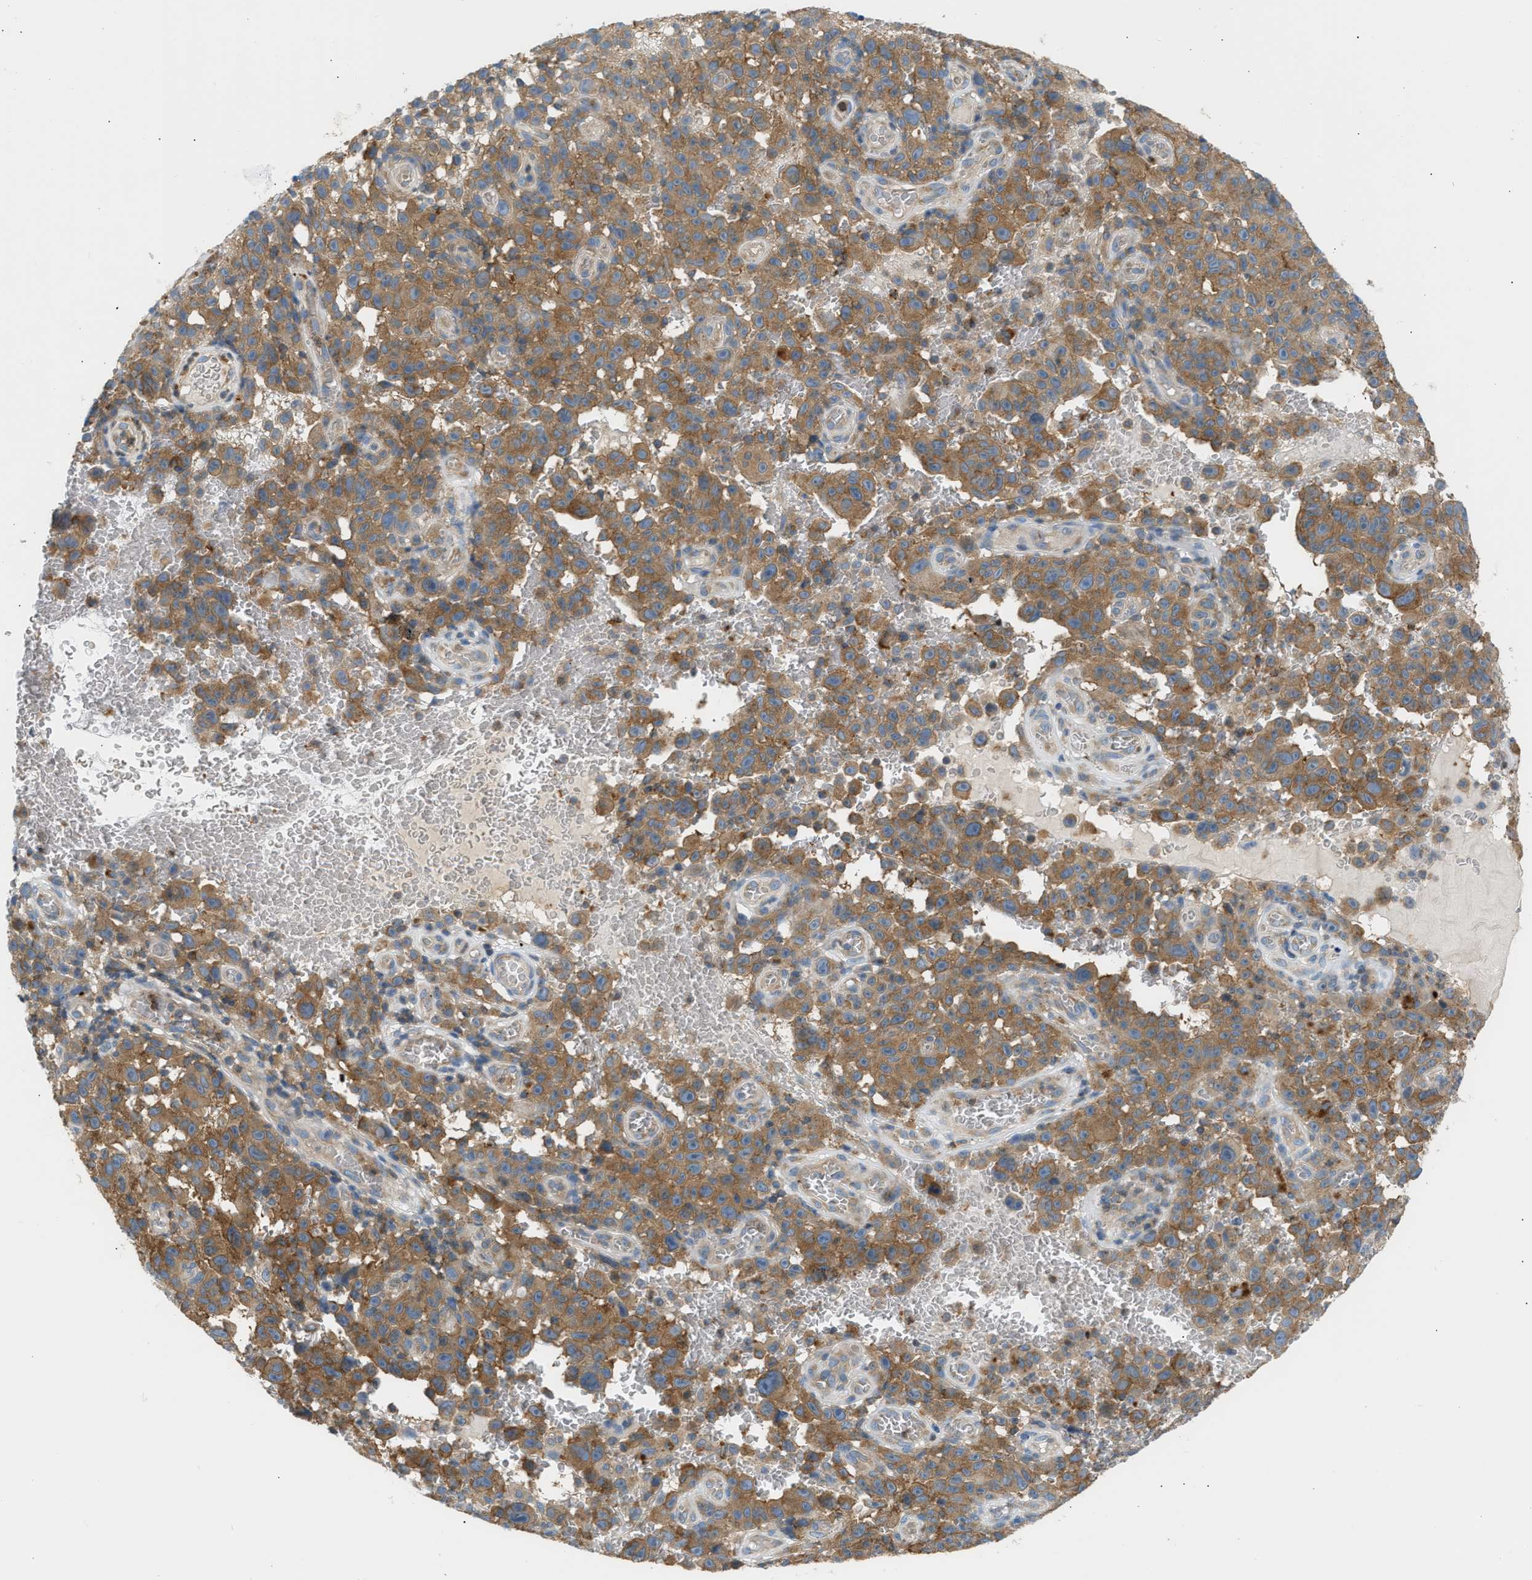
{"staining": {"intensity": "moderate", "quantity": ">75%", "location": "cytoplasmic/membranous"}, "tissue": "melanoma", "cell_type": "Tumor cells", "image_type": "cancer", "snomed": [{"axis": "morphology", "description": "Malignant melanoma, NOS"}, {"axis": "topography", "description": "Skin"}], "caption": "Protein staining displays moderate cytoplasmic/membranous expression in approximately >75% of tumor cells in melanoma.", "gene": "TRIM50", "patient": {"sex": "female", "age": 82}}